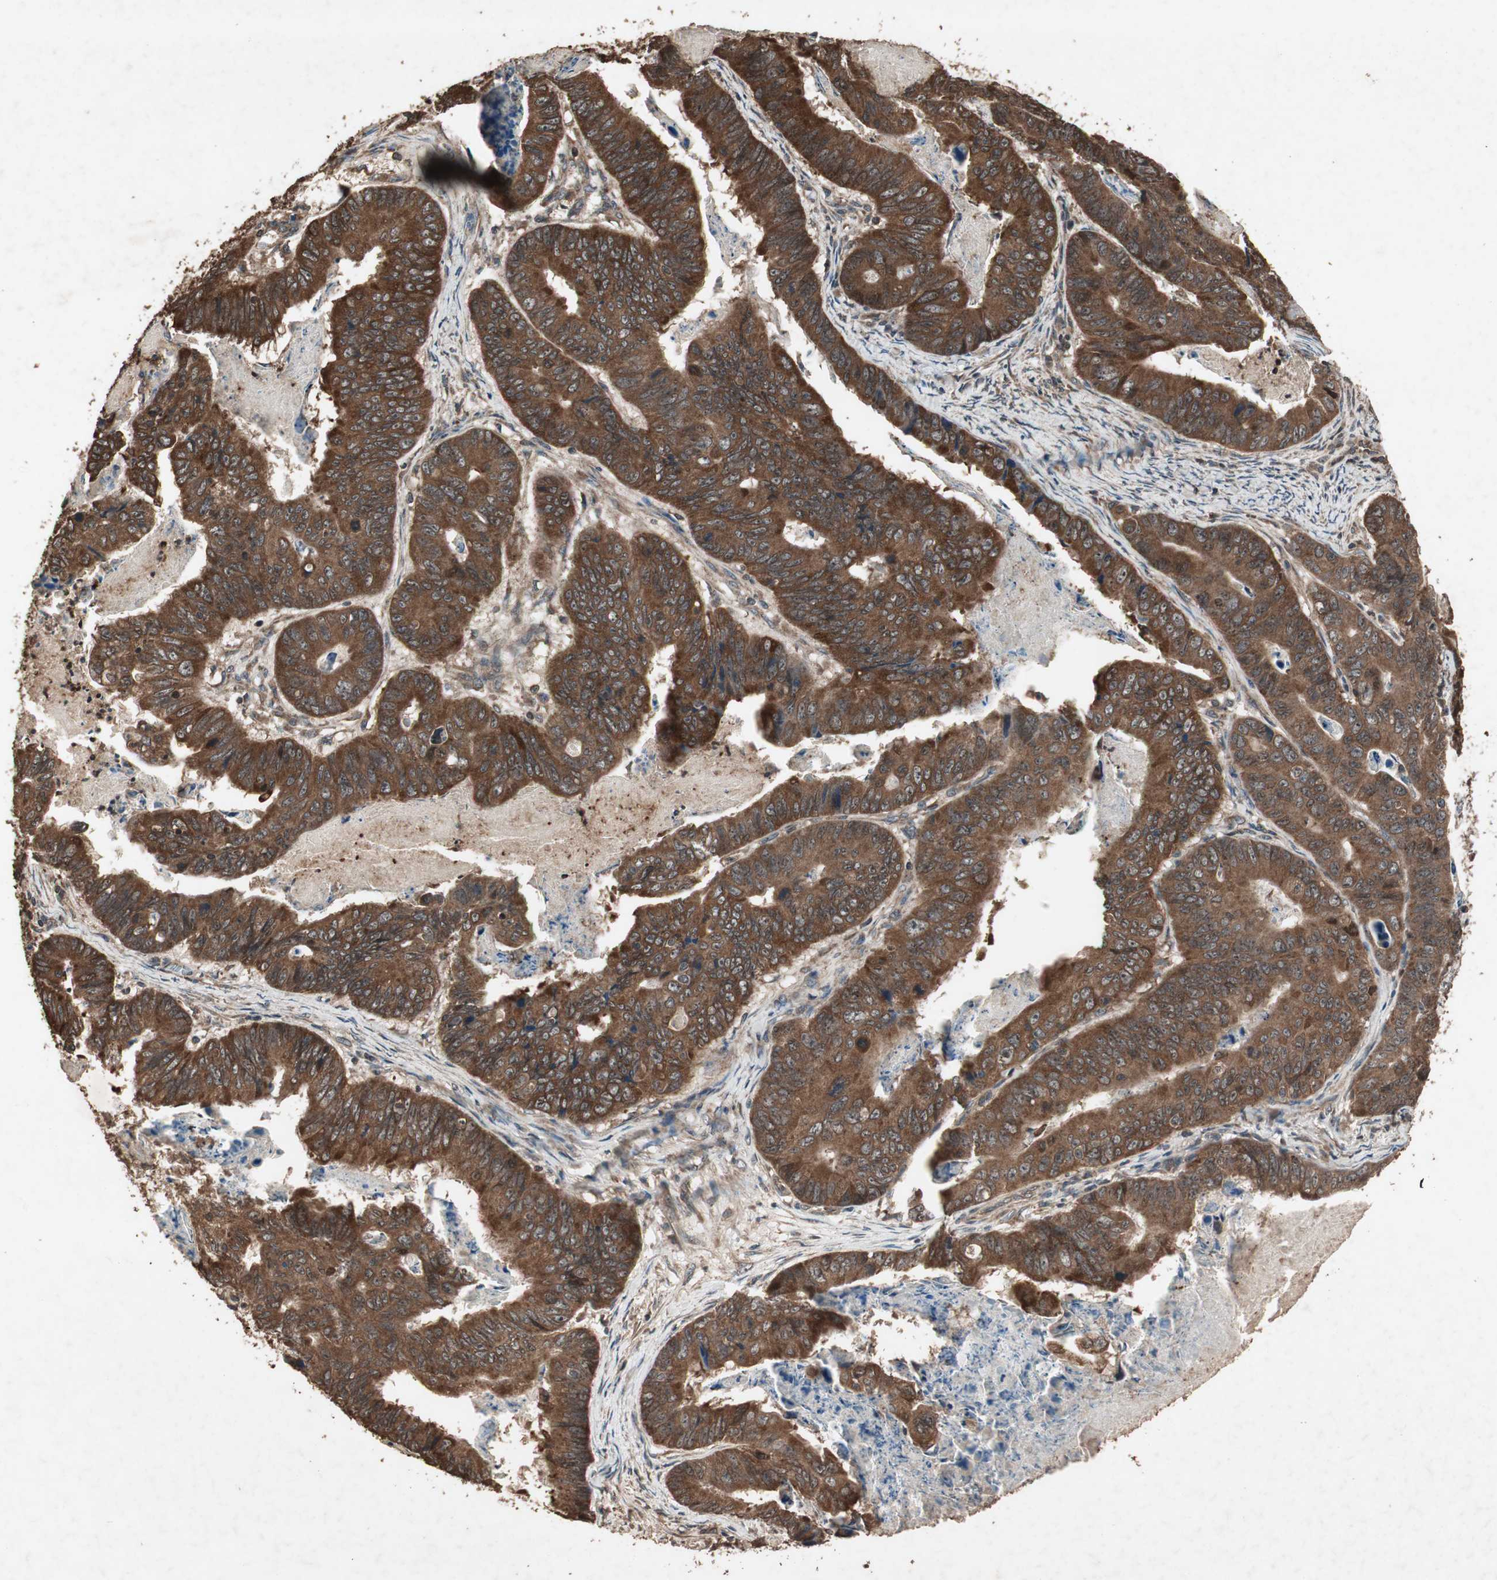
{"staining": {"intensity": "strong", "quantity": ">75%", "location": "cytoplasmic/membranous"}, "tissue": "stomach cancer", "cell_type": "Tumor cells", "image_type": "cancer", "snomed": [{"axis": "morphology", "description": "Adenocarcinoma, NOS"}, {"axis": "topography", "description": "Stomach, lower"}], "caption": "Immunohistochemical staining of stomach cancer (adenocarcinoma) reveals high levels of strong cytoplasmic/membranous staining in about >75% of tumor cells.", "gene": "LAMTOR5", "patient": {"sex": "male", "age": 77}}